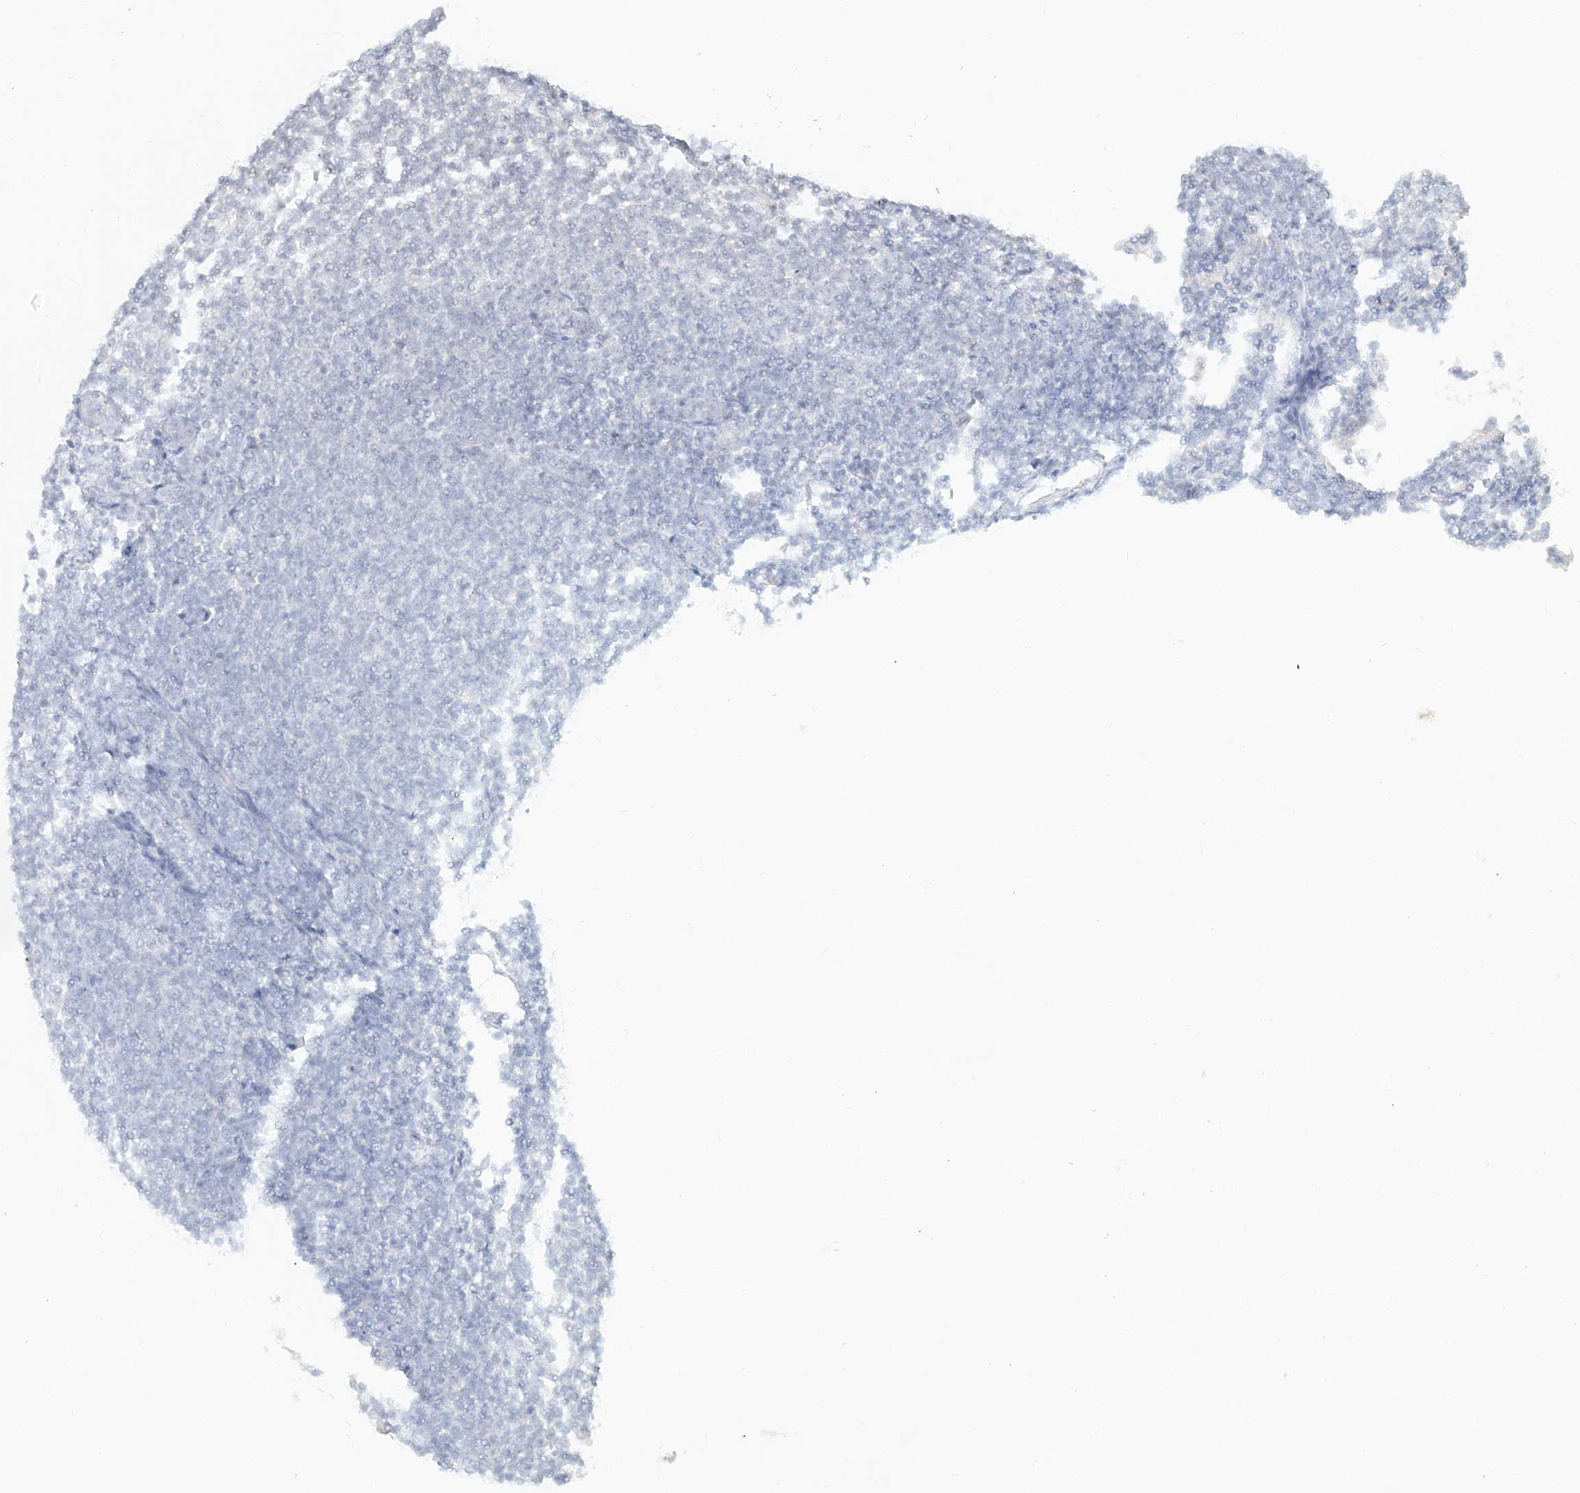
{"staining": {"intensity": "negative", "quantity": "none", "location": "none"}, "tissue": "lymphoma", "cell_type": "Tumor cells", "image_type": "cancer", "snomed": [{"axis": "morphology", "description": "Malignant lymphoma, non-Hodgkin's type, Low grade"}, {"axis": "topography", "description": "Lymph node"}], "caption": "Lymphoma stained for a protein using immunohistochemistry (IHC) shows no staining tumor cells.", "gene": "UBE2K", "patient": {"sex": "male", "age": 66}}